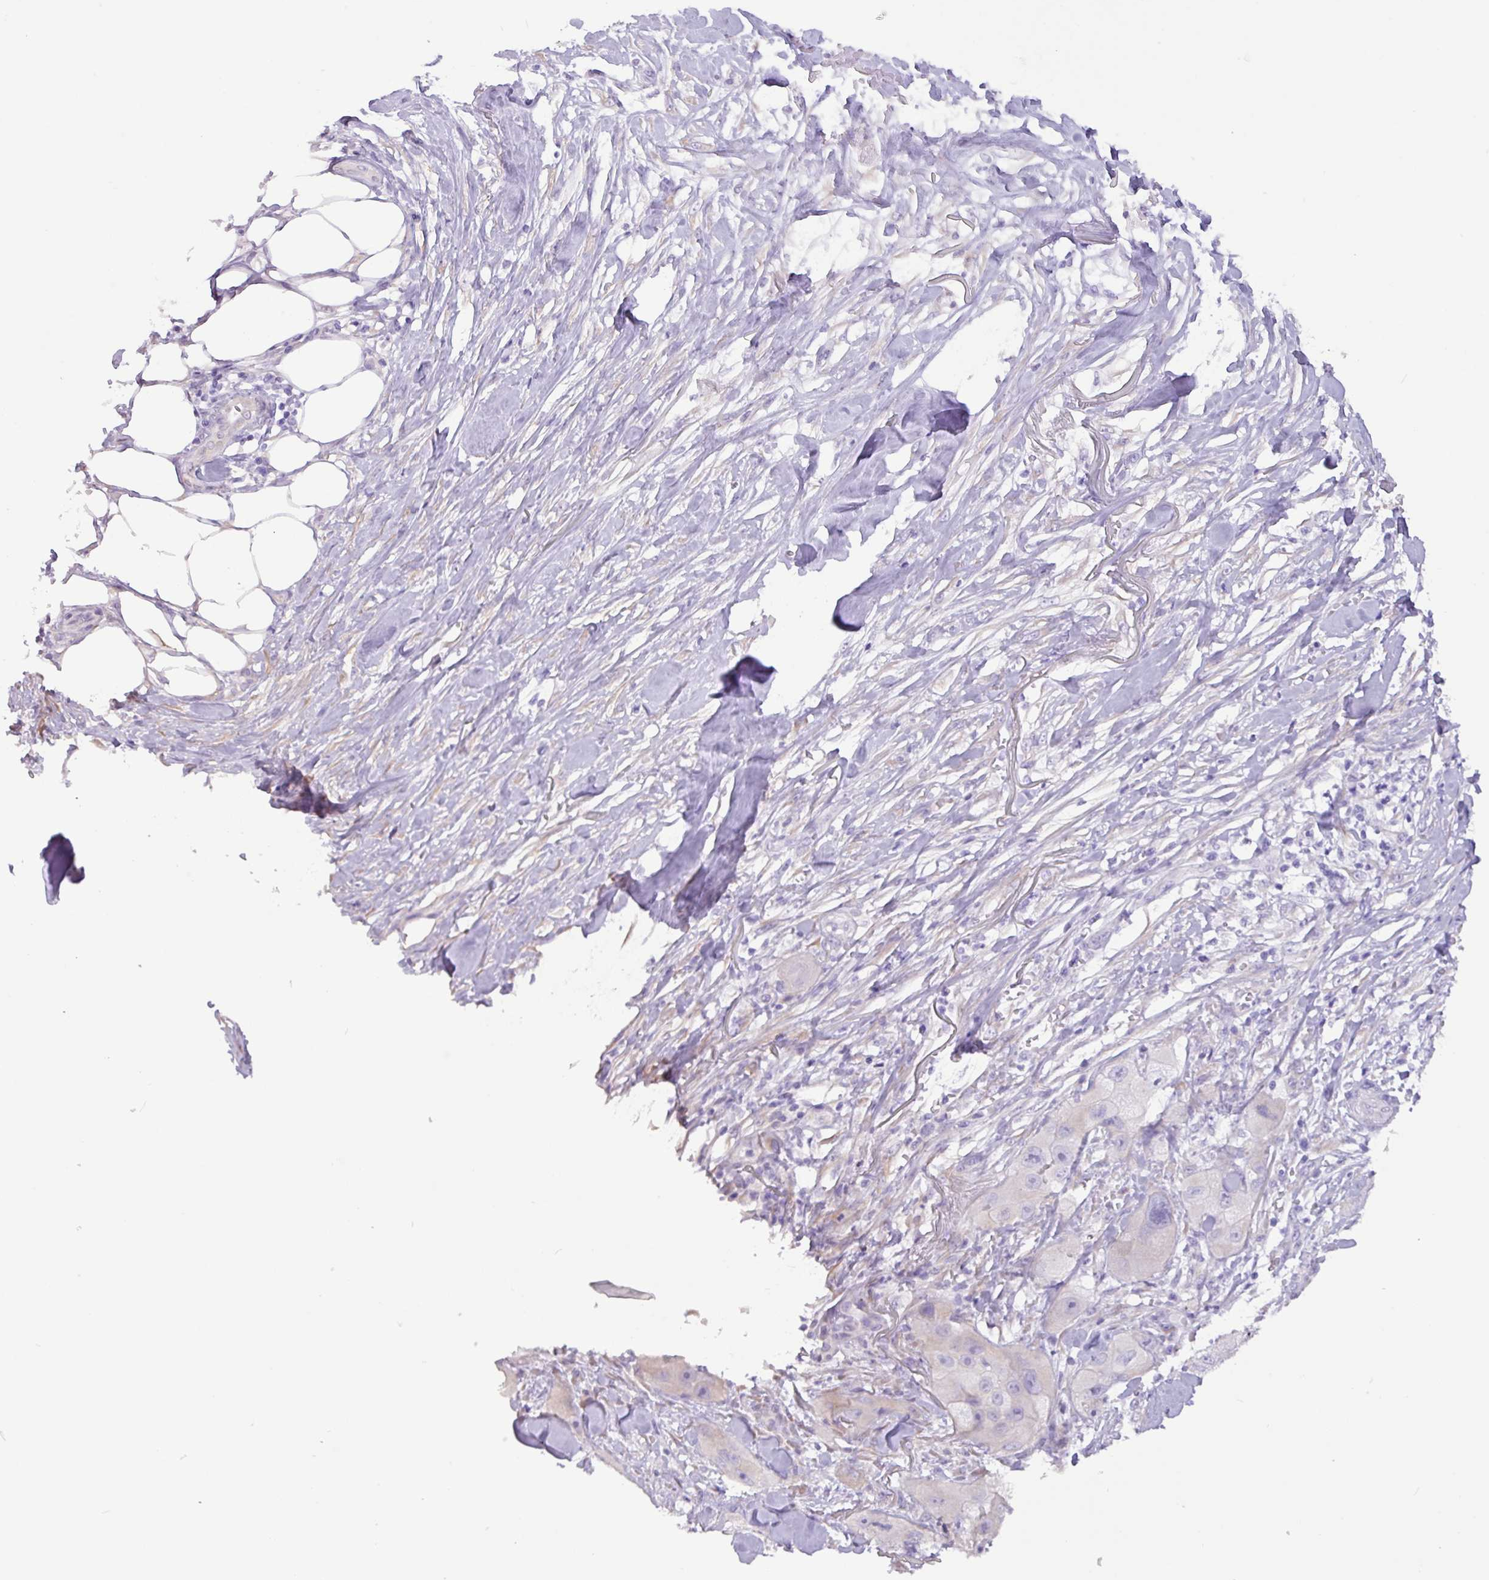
{"staining": {"intensity": "negative", "quantity": "none", "location": "none"}, "tissue": "skin cancer", "cell_type": "Tumor cells", "image_type": "cancer", "snomed": [{"axis": "morphology", "description": "Squamous cell carcinoma, NOS"}, {"axis": "topography", "description": "Skin"}, {"axis": "topography", "description": "Subcutis"}], "caption": "This is a histopathology image of immunohistochemistry staining of squamous cell carcinoma (skin), which shows no expression in tumor cells.", "gene": "SLC38A1", "patient": {"sex": "male", "age": 73}}